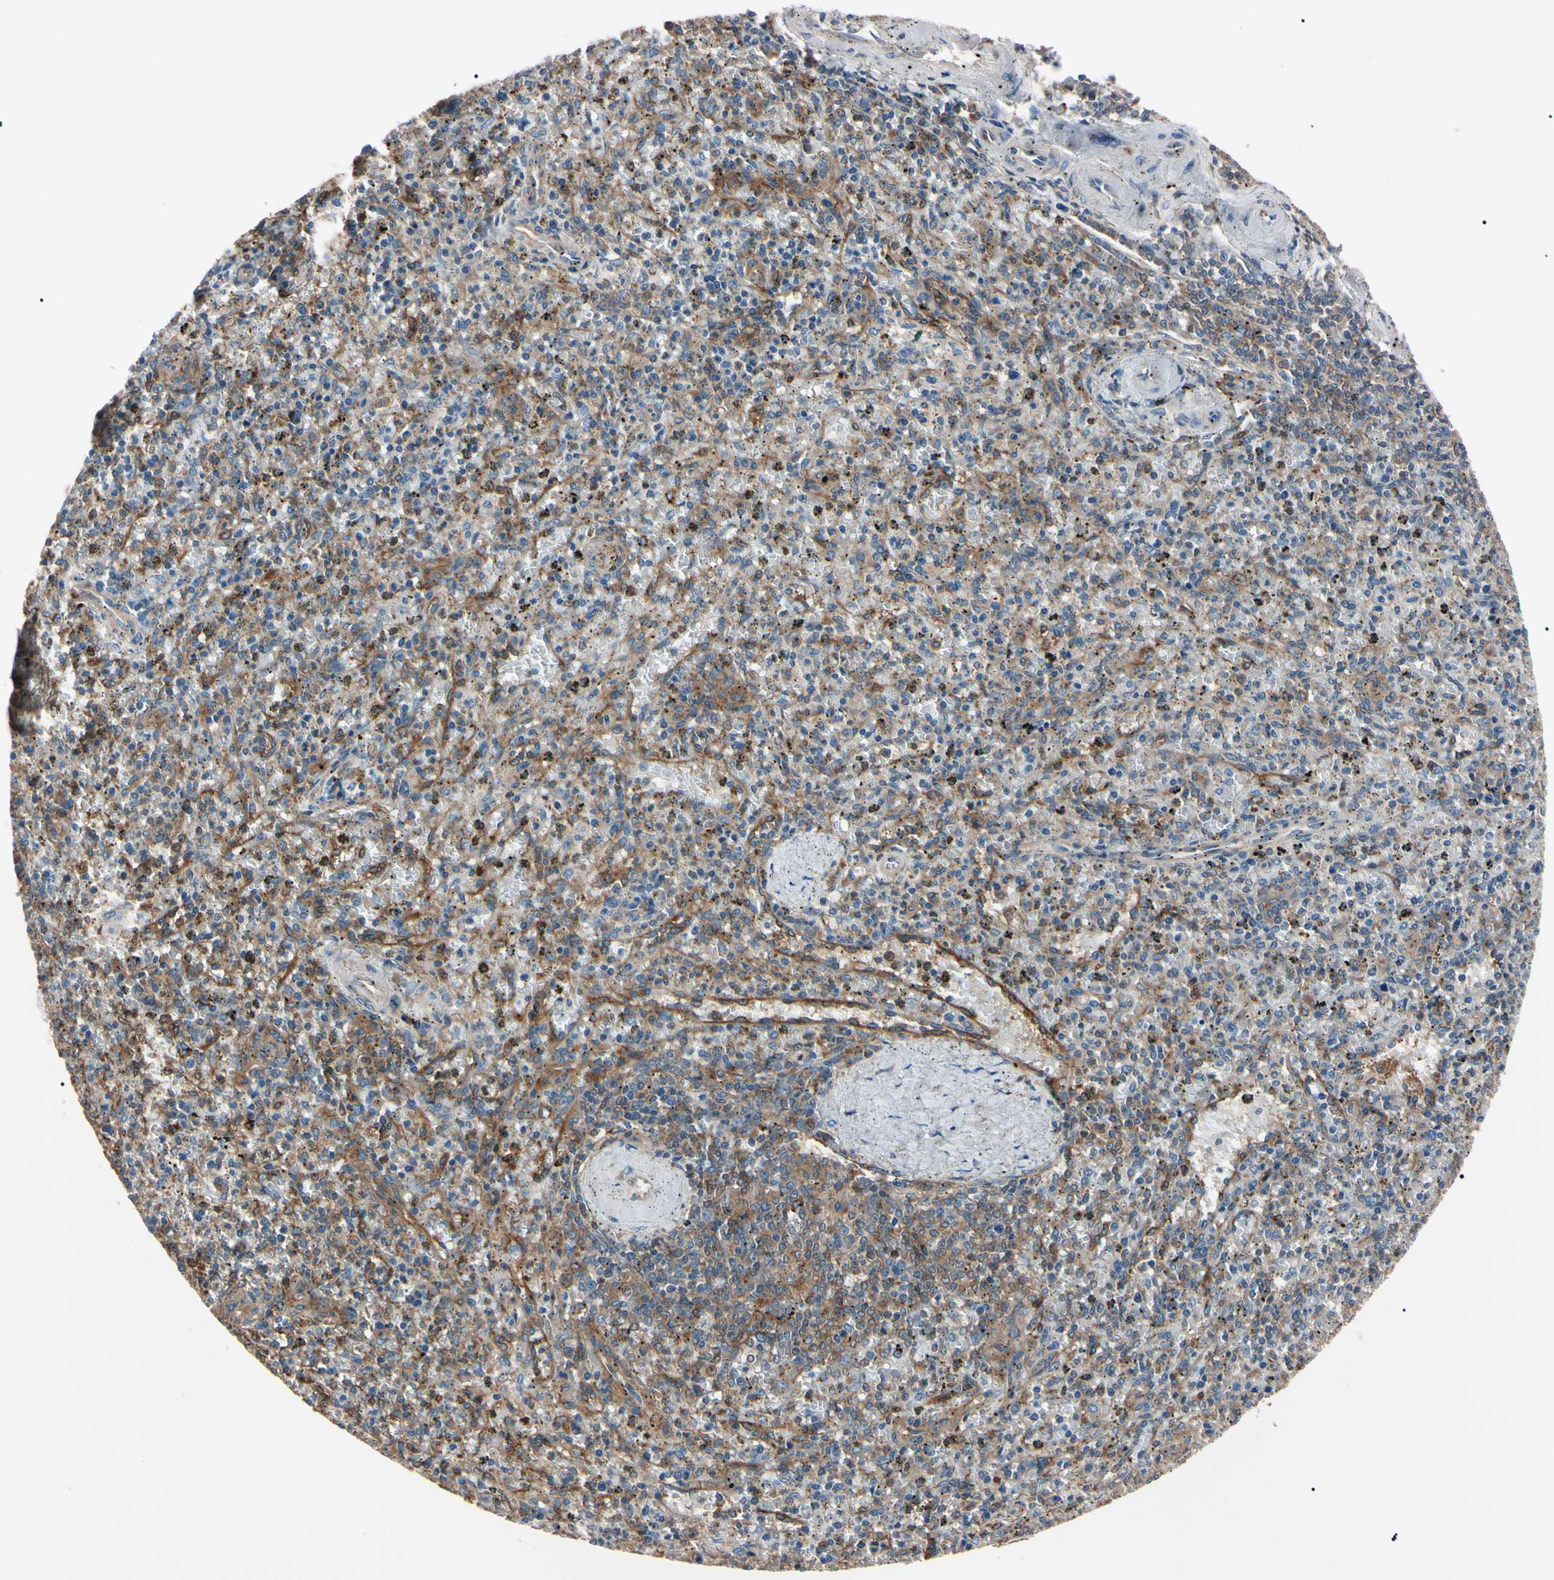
{"staining": {"intensity": "weak", "quantity": ">75%", "location": "cytoplasmic/membranous"}, "tissue": "spleen", "cell_type": "Cells in red pulp", "image_type": "normal", "snomed": [{"axis": "morphology", "description": "Normal tissue, NOS"}, {"axis": "topography", "description": "Spleen"}], "caption": "Brown immunohistochemical staining in unremarkable spleen exhibits weak cytoplasmic/membranous positivity in approximately >75% of cells in red pulp.", "gene": "PRKACA", "patient": {"sex": "male", "age": 72}}